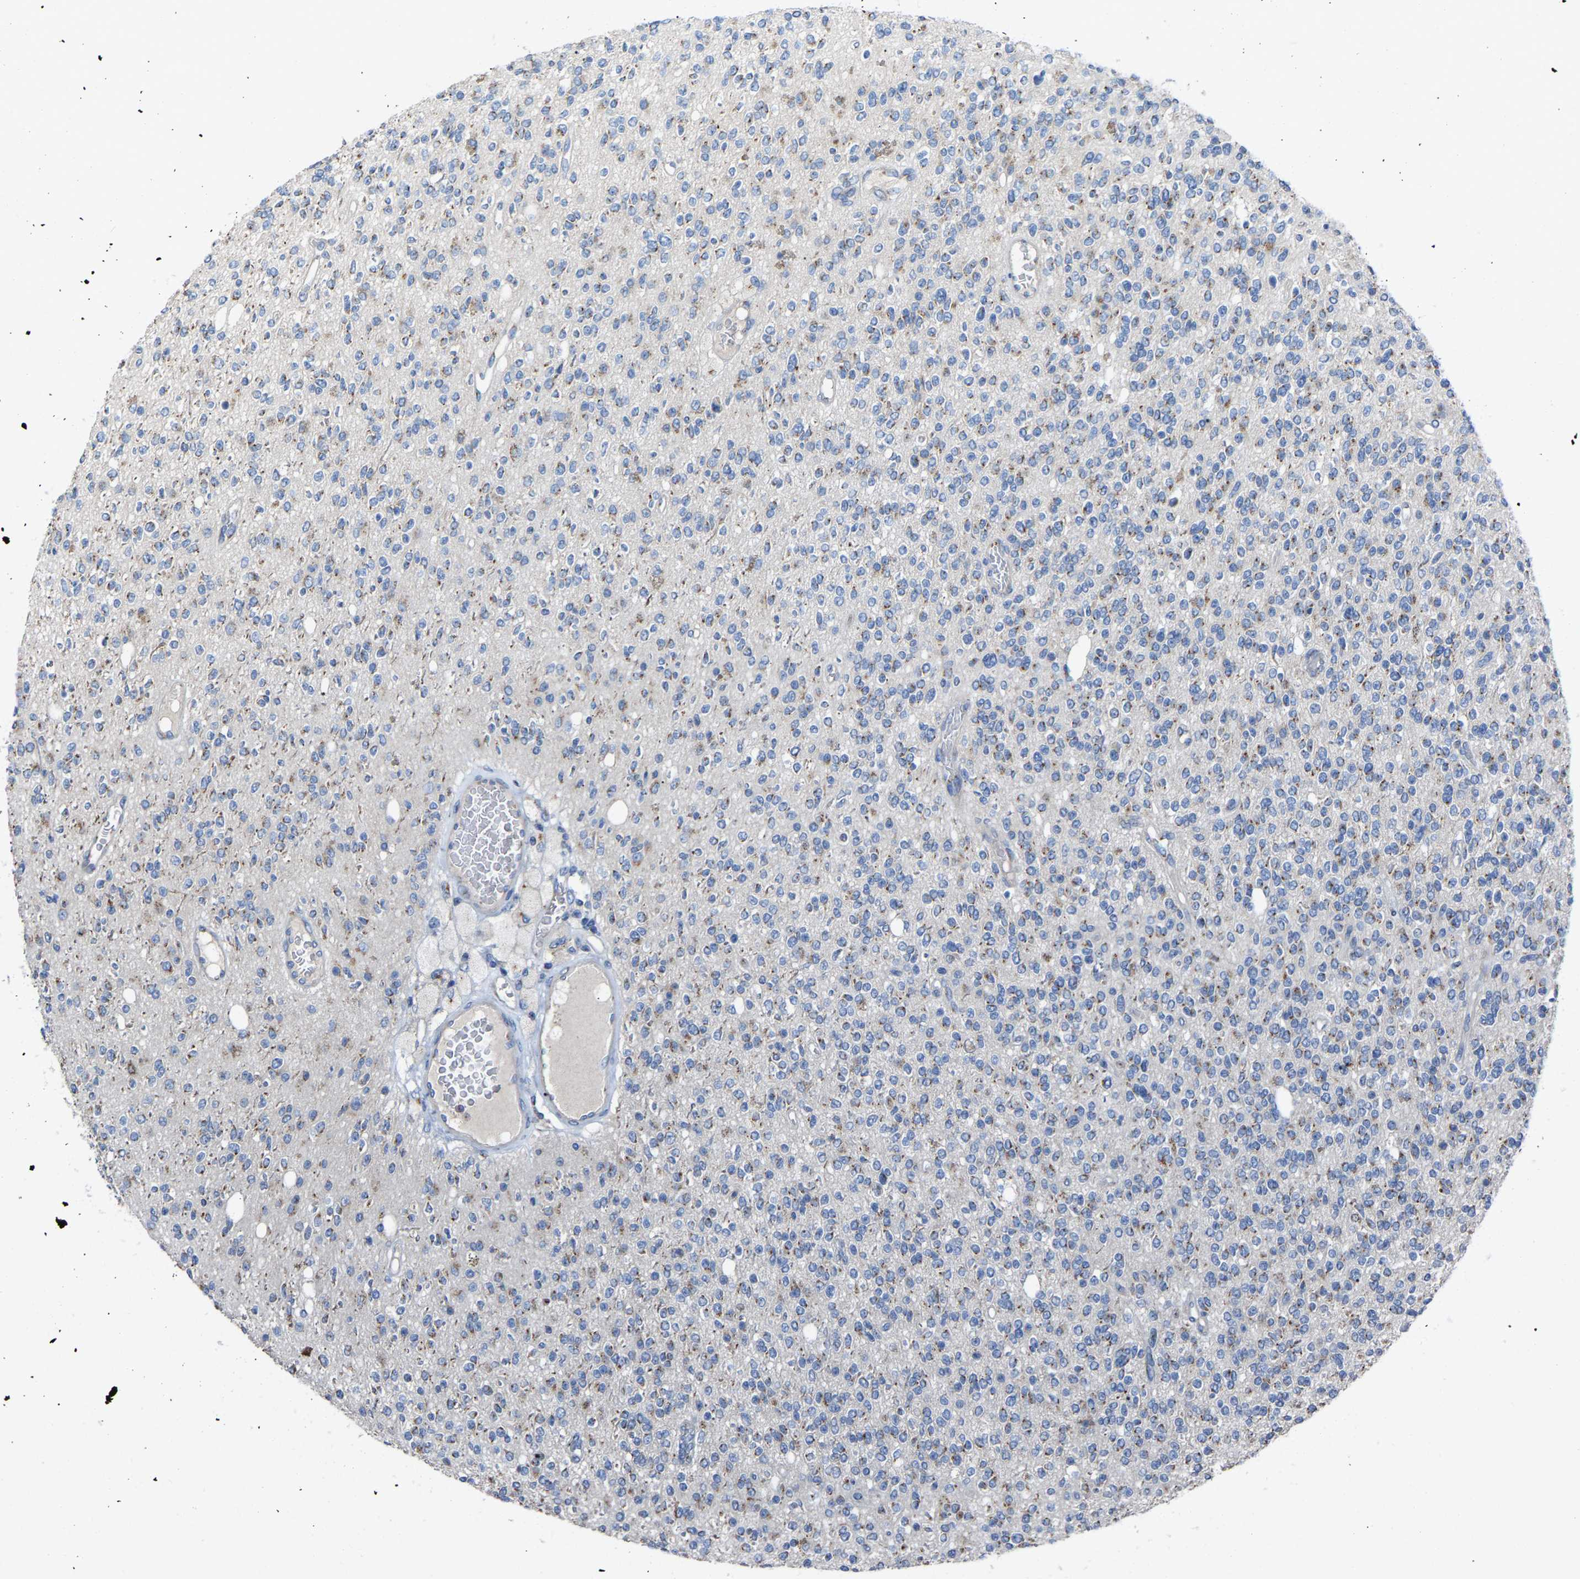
{"staining": {"intensity": "weak", "quantity": "<25%", "location": "cytoplasmic/membranous"}, "tissue": "glioma", "cell_type": "Tumor cells", "image_type": "cancer", "snomed": [{"axis": "morphology", "description": "Glioma, malignant, High grade"}, {"axis": "topography", "description": "Brain"}], "caption": "Immunohistochemistry of human malignant high-grade glioma demonstrates no expression in tumor cells.", "gene": "CANT1", "patient": {"sex": "male", "age": 34}}